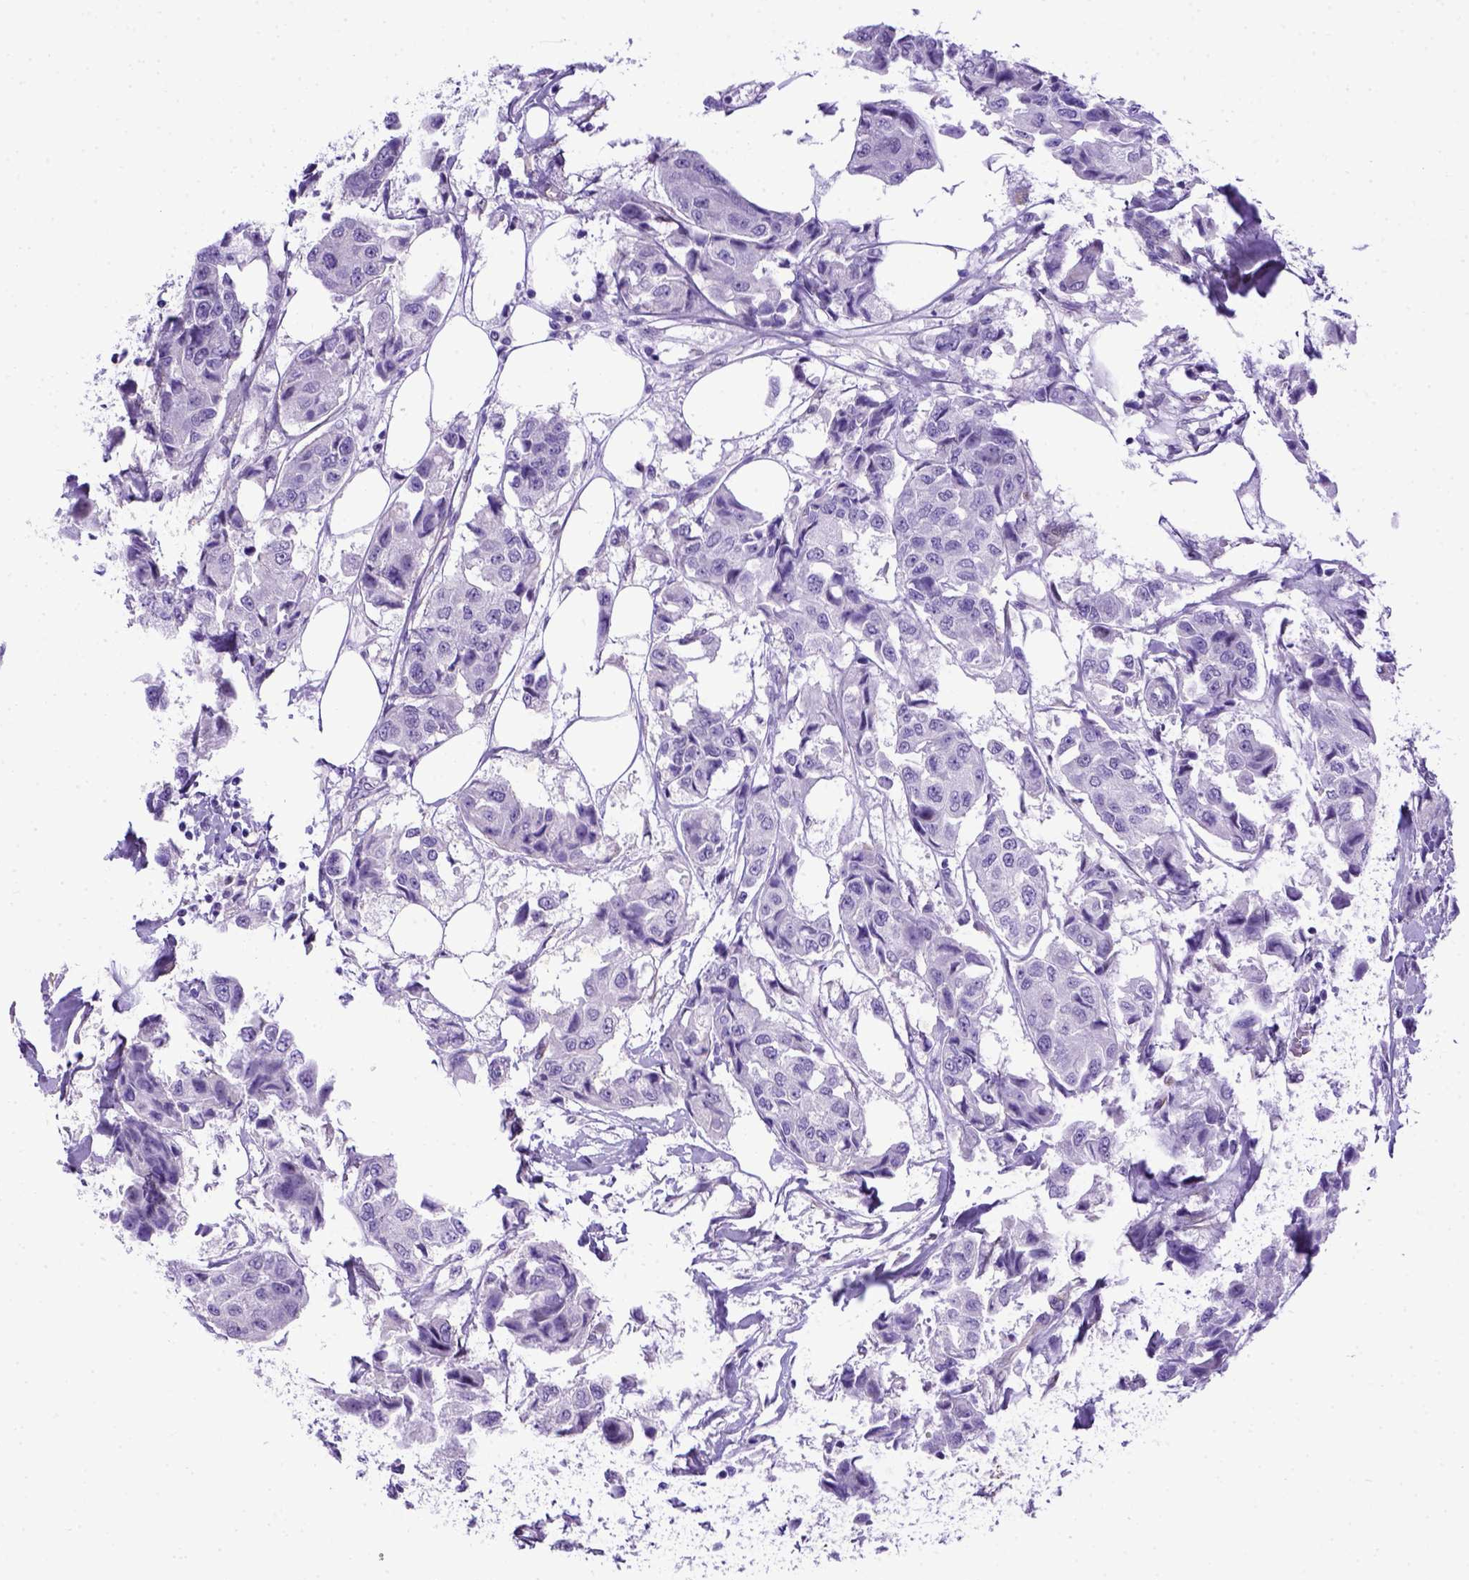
{"staining": {"intensity": "negative", "quantity": "none", "location": "none"}, "tissue": "breast cancer", "cell_type": "Tumor cells", "image_type": "cancer", "snomed": [{"axis": "morphology", "description": "Duct carcinoma"}, {"axis": "topography", "description": "Breast"}, {"axis": "topography", "description": "Lymph node"}], "caption": "Human breast cancer (intraductal carcinoma) stained for a protein using immunohistochemistry (IHC) shows no expression in tumor cells.", "gene": "ADAM12", "patient": {"sex": "female", "age": 80}}